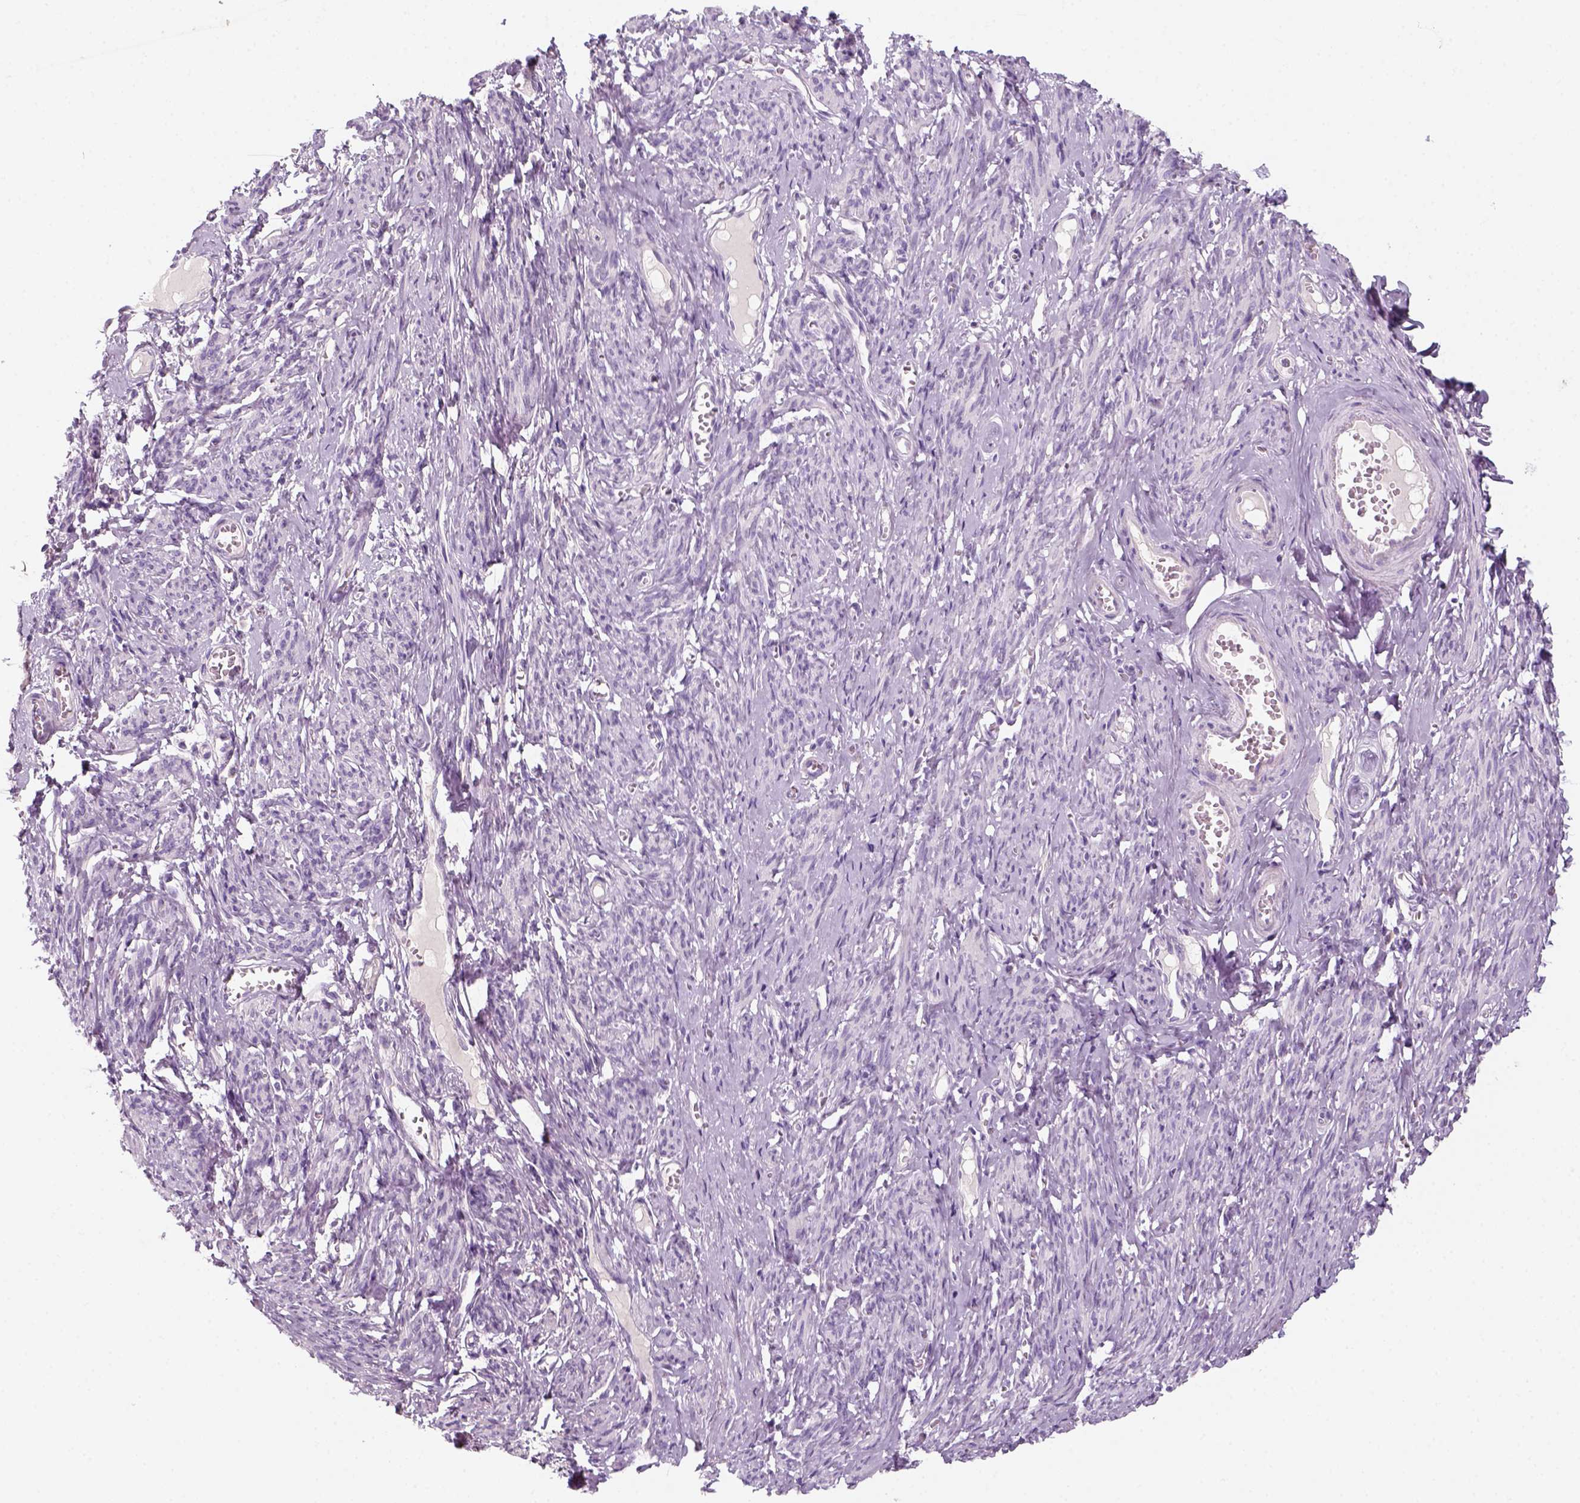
{"staining": {"intensity": "negative", "quantity": "none", "location": "none"}, "tissue": "smooth muscle", "cell_type": "Smooth muscle cells", "image_type": "normal", "snomed": [{"axis": "morphology", "description": "Normal tissue, NOS"}, {"axis": "topography", "description": "Smooth muscle"}], "caption": "Smooth muscle stained for a protein using immunohistochemistry exhibits no positivity smooth muscle cells.", "gene": "KRT25", "patient": {"sex": "female", "age": 65}}